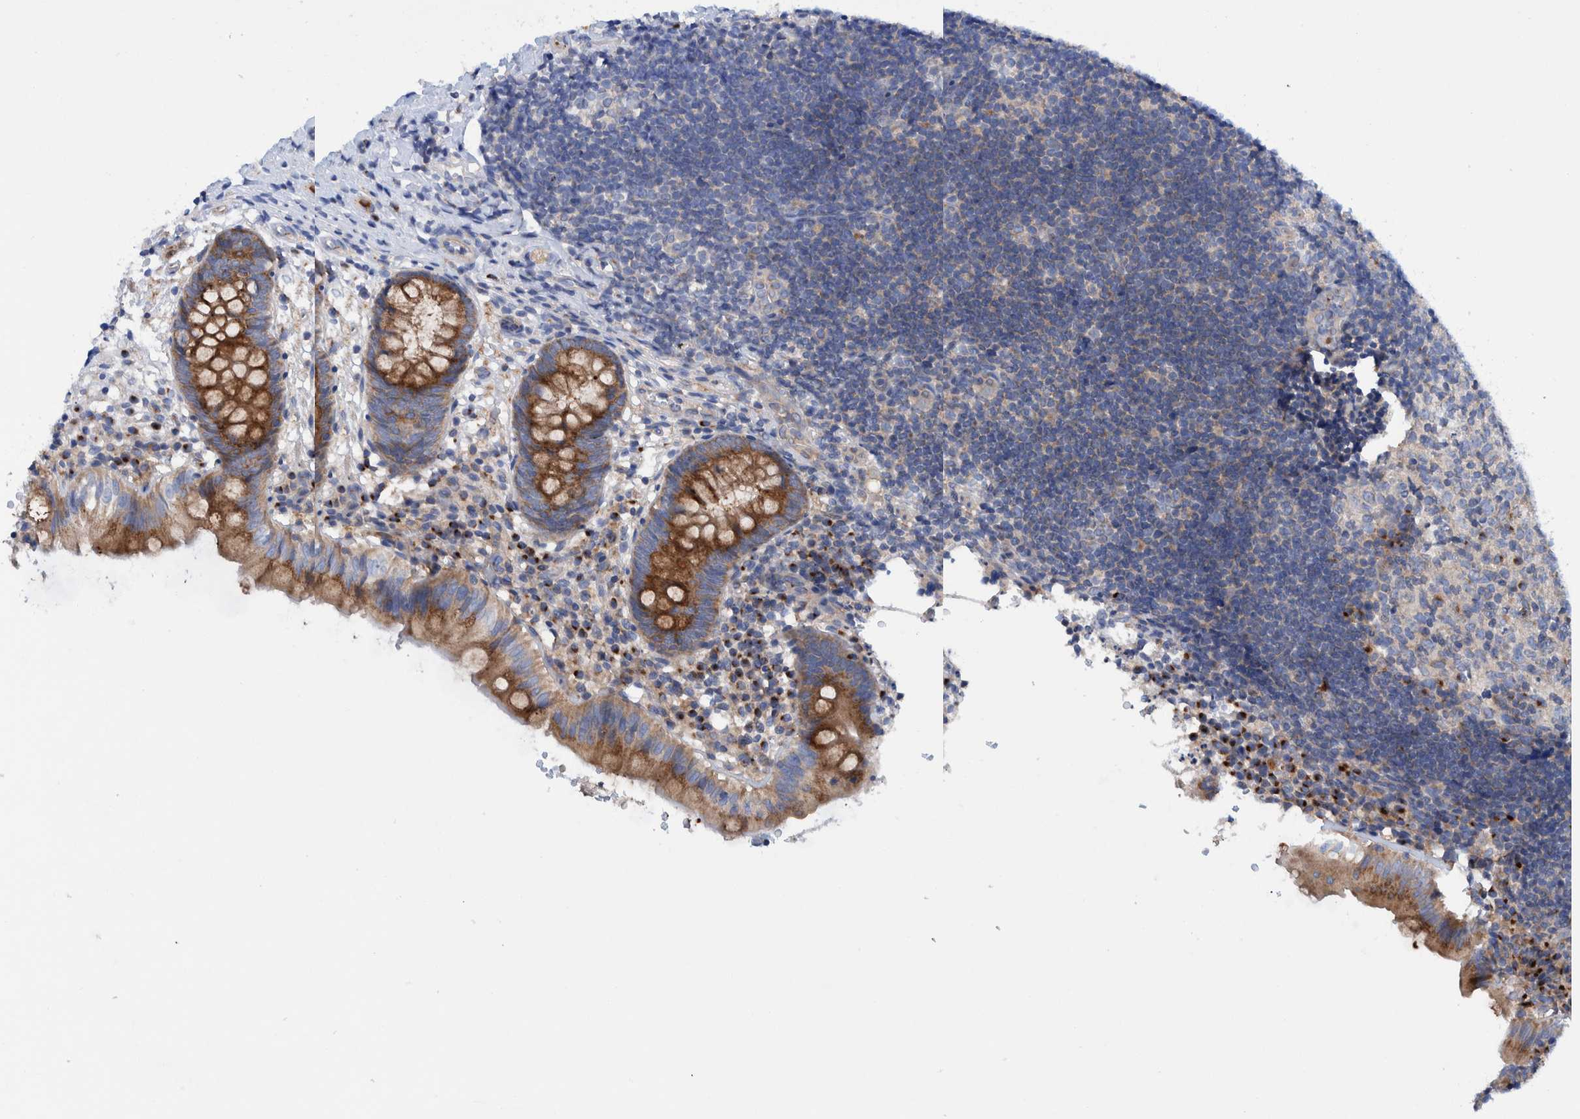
{"staining": {"intensity": "strong", "quantity": ">75%", "location": "cytoplasmic/membranous"}, "tissue": "appendix", "cell_type": "Glandular cells", "image_type": "normal", "snomed": [{"axis": "morphology", "description": "Normal tissue, NOS"}, {"axis": "topography", "description": "Appendix"}], "caption": "Appendix stained with immunohistochemistry reveals strong cytoplasmic/membranous staining in approximately >75% of glandular cells.", "gene": "TRIM58", "patient": {"sex": "male", "age": 8}}